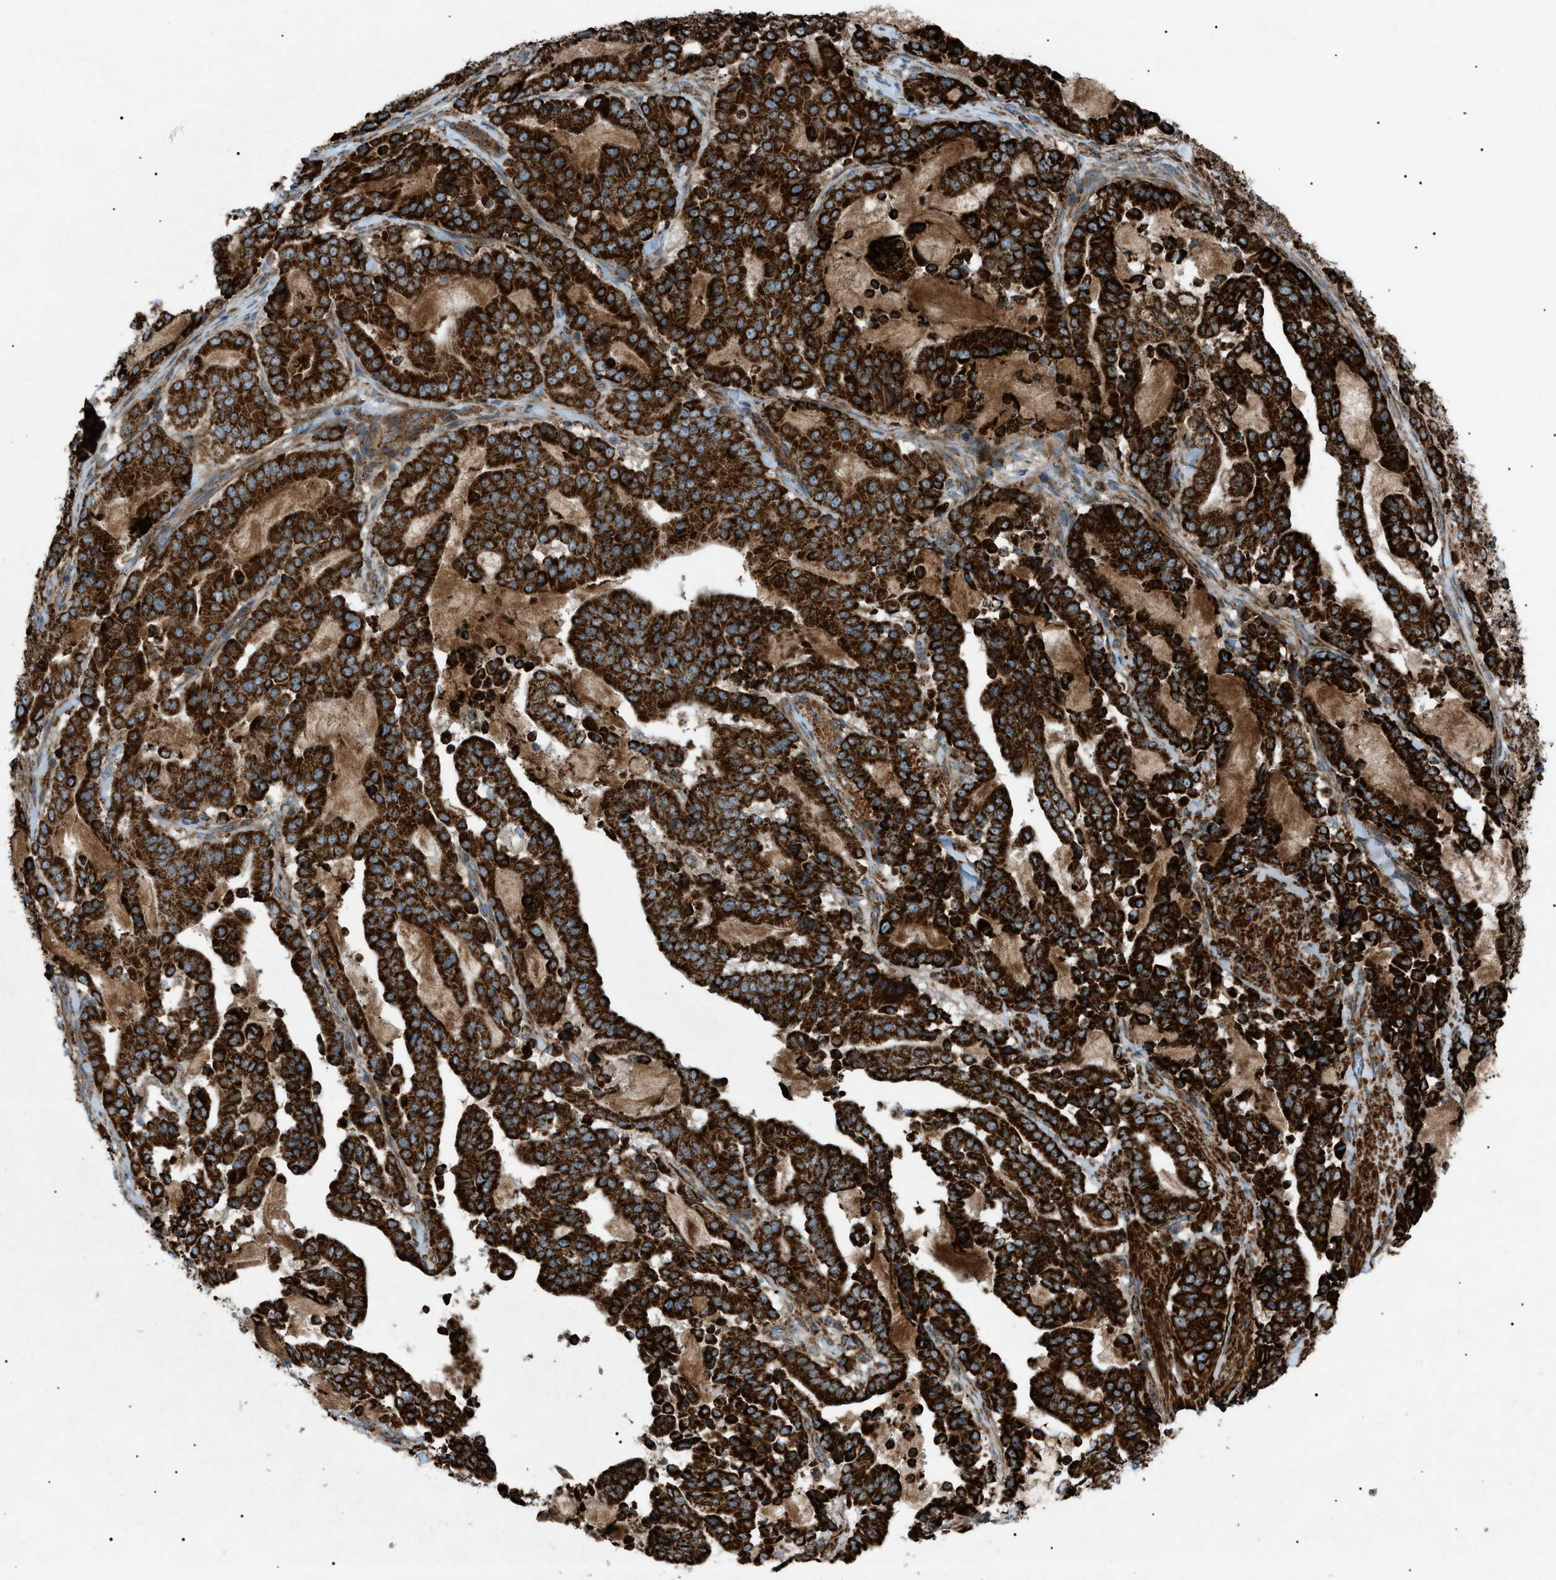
{"staining": {"intensity": "strong", "quantity": ">75%", "location": "cytoplasmic/membranous"}, "tissue": "pancreatic cancer", "cell_type": "Tumor cells", "image_type": "cancer", "snomed": [{"axis": "morphology", "description": "Adenocarcinoma, NOS"}, {"axis": "topography", "description": "Pancreas"}], "caption": "Brown immunohistochemical staining in human adenocarcinoma (pancreatic) reveals strong cytoplasmic/membranous staining in approximately >75% of tumor cells. The protein is shown in brown color, while the nuclei are stained blue.", "gene": "C1GALT1C1", "patient": {"sex": "male", "age": 63}}